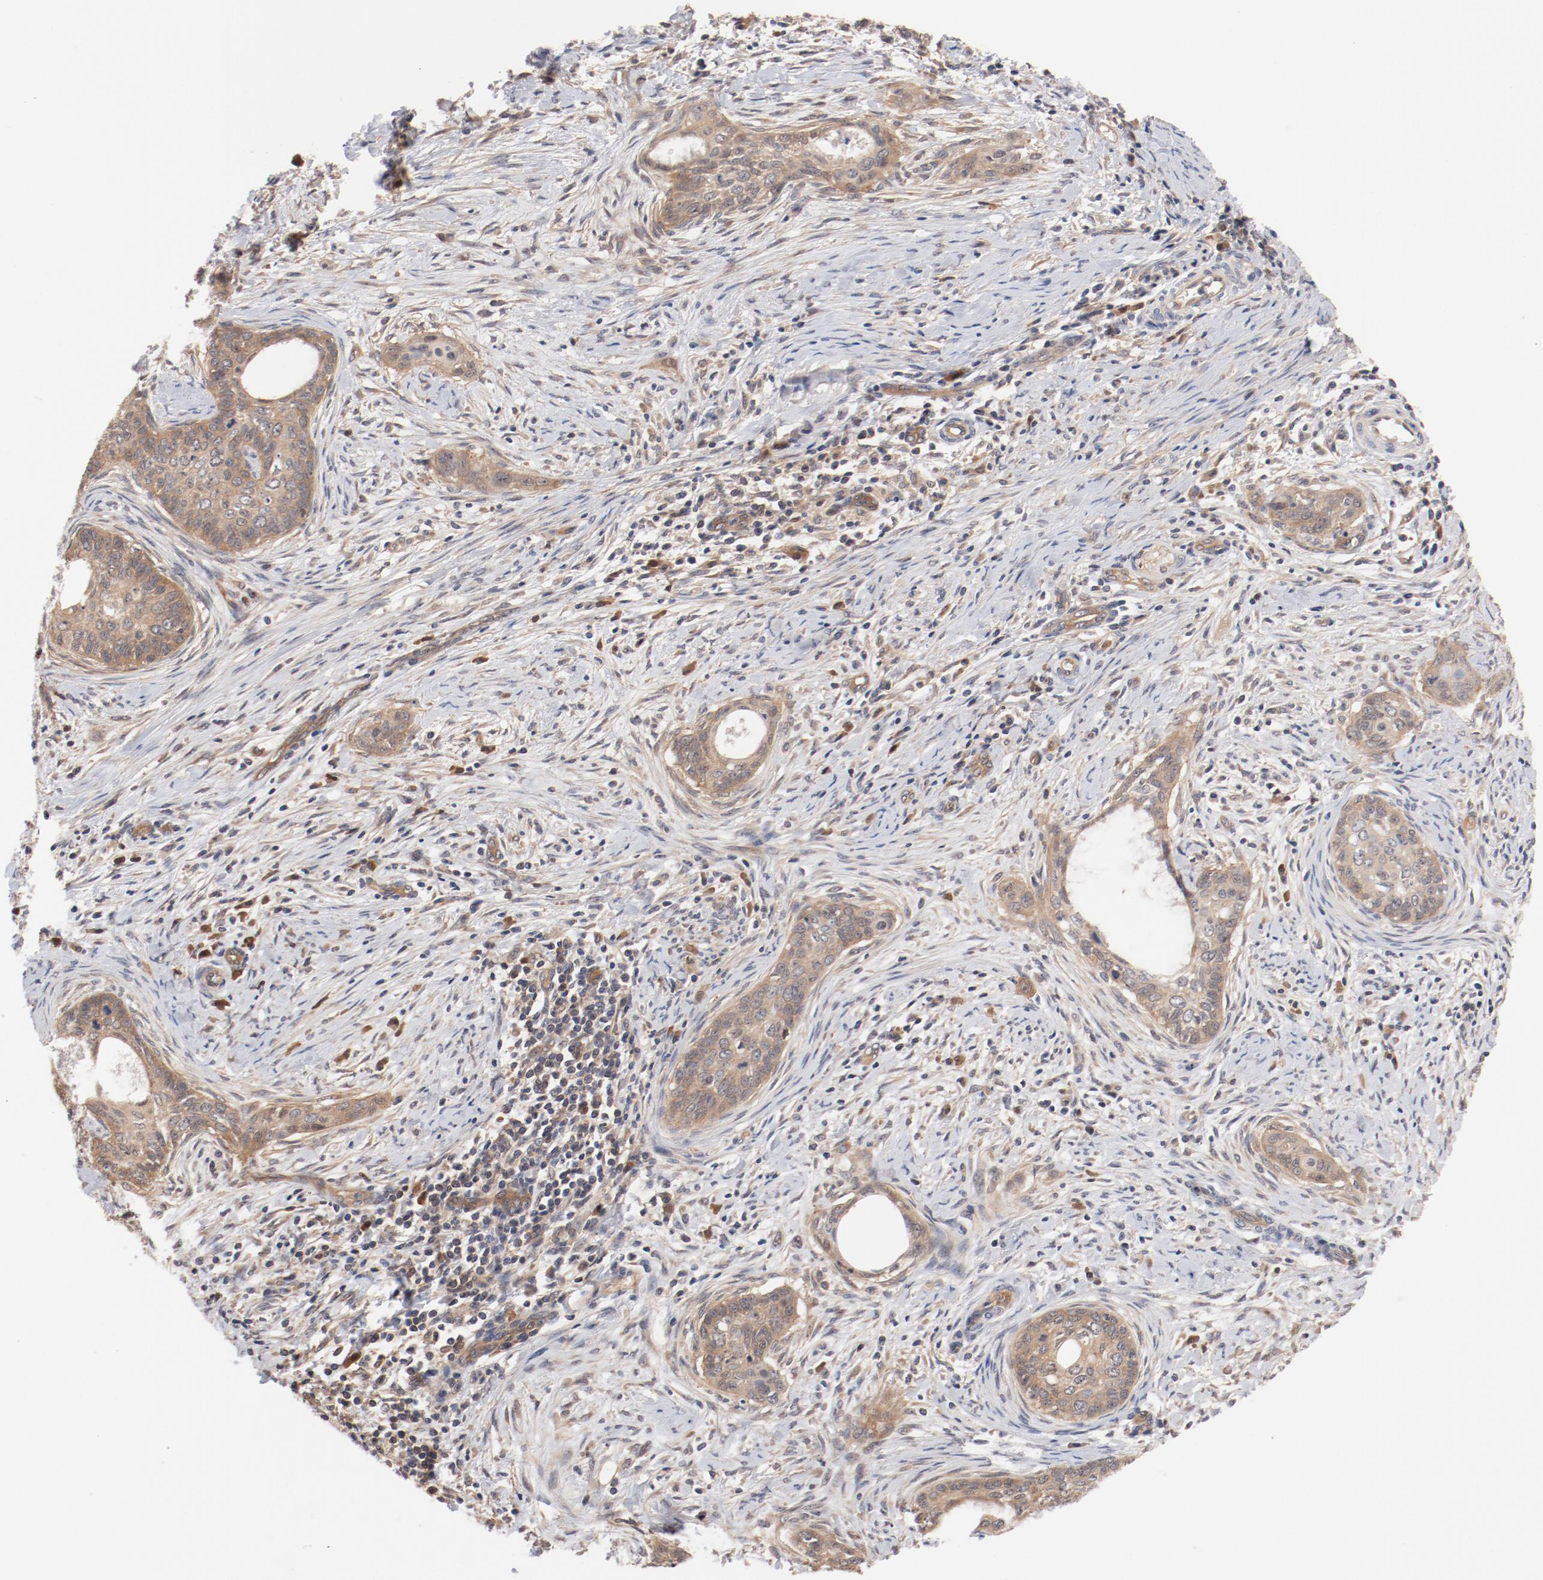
{"staining": {"intensity": "weak", "quantity": ">75%", "location": "cytoplasmic/membranous"}, "tissue": "cervical cancer", "cell_type": "Tumor cells", "image_type": "cancer", "snomed": [{"axis": "morphology", "description": "Squamous cell carcinoma, NOS"}, {"axis": "topography", "description": "Cervix"}], "caption": "Tumor cells exhibit low levels of weak cytoplasmic/membranous expression in approximately >75% of cells in cervical squamous cell carcinoma.", "gene": "PITPNM2", "patient": {"sex": "female", "age": 33}}